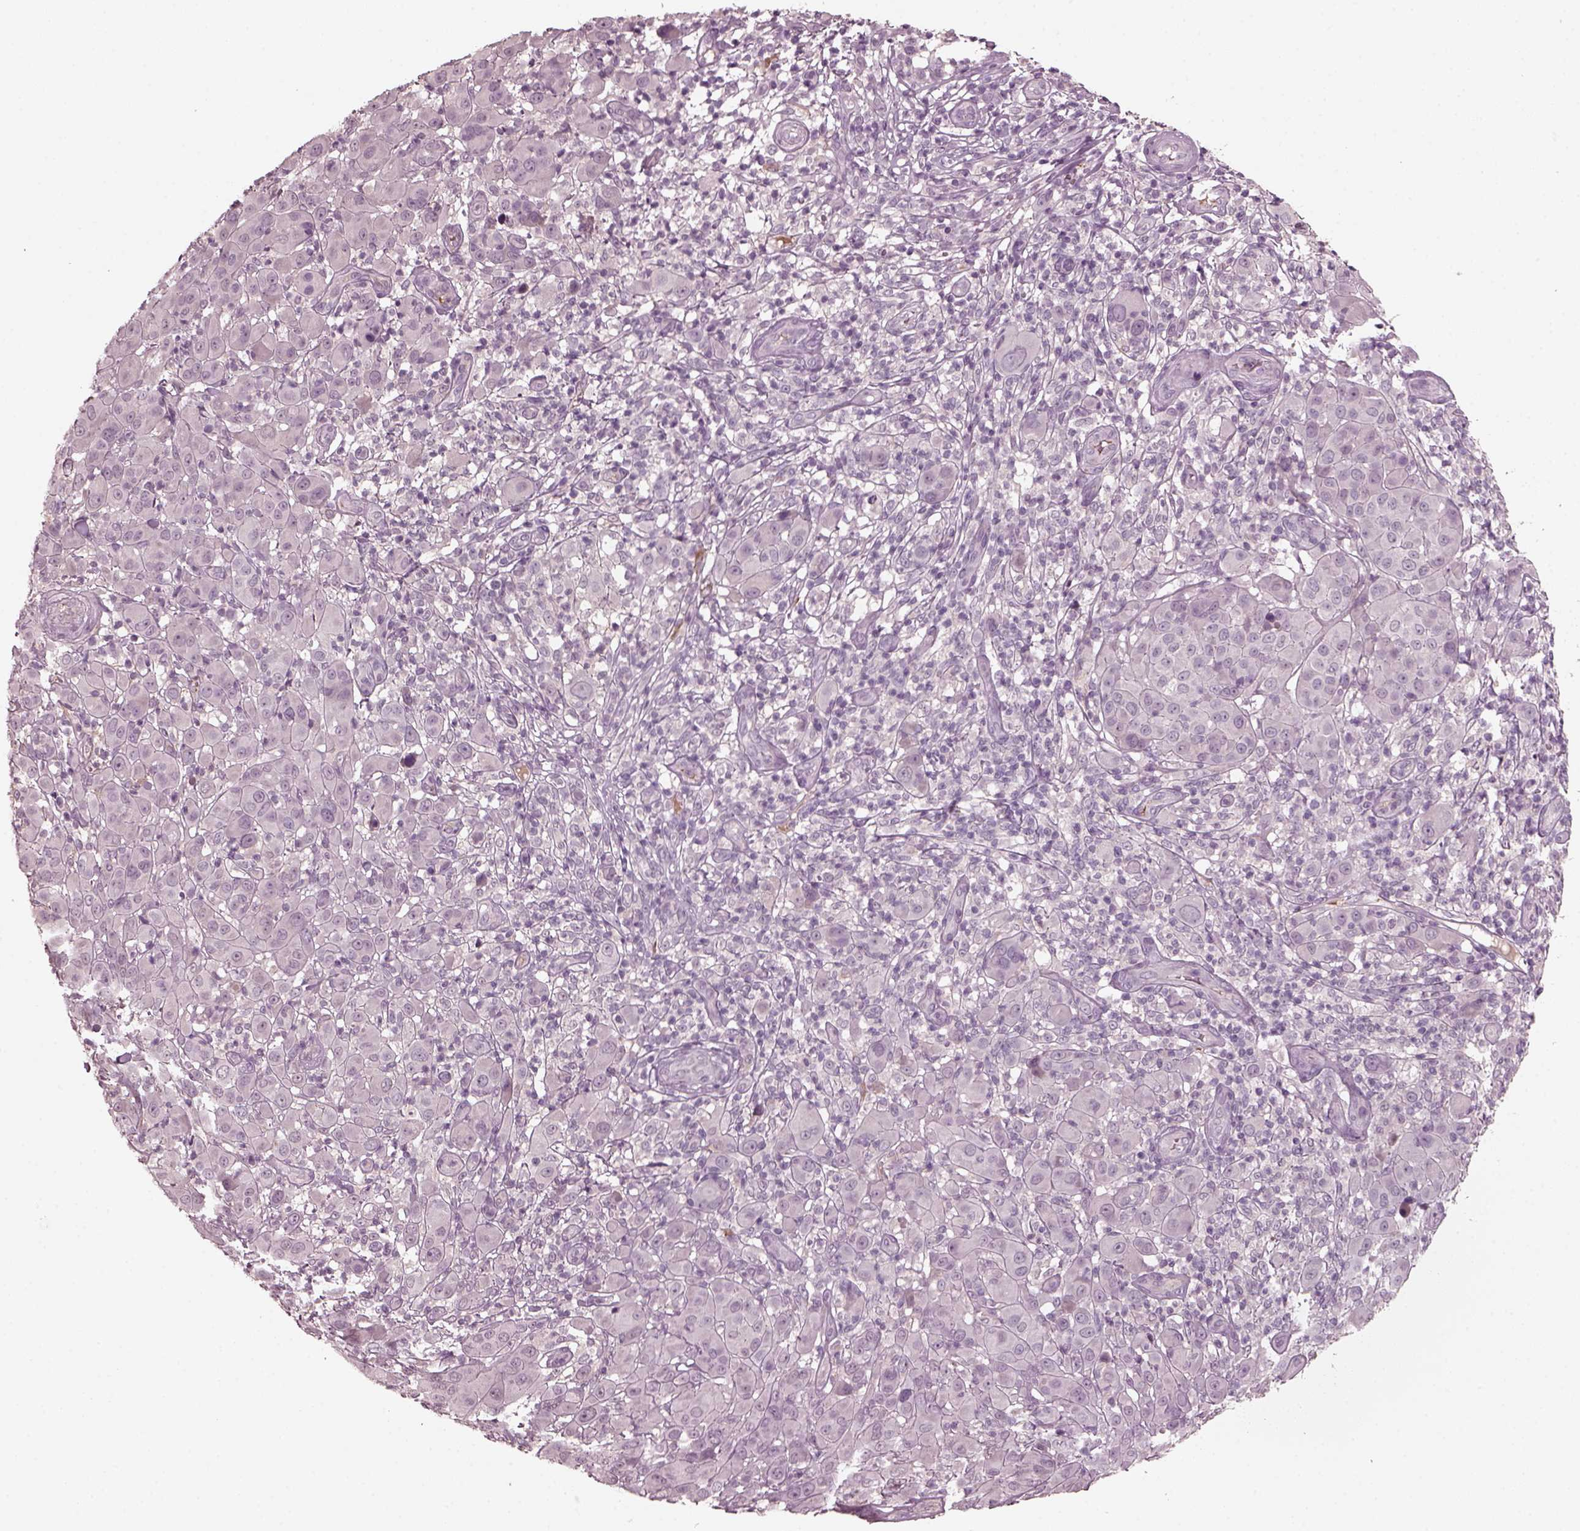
{"staining": {"intensity": "negative", "quantity": "none", "location": "none"}, "tissue": "melanoma", "cell_type": "Tumor cells", "image_type": "cancer", "snomed": [{"axis": "morphology", "description": "Malignant melanoma, NOS"}, {"axis": "topography", "description": "Skin"}], "caption": "This is a photomicrograph of immunohistochemistry (IHC) staining of malignant melanoma, which shows no expression in tumor cells. The staining was performed using DAB (3,3'-diaminobenzidine) to visualize the protein expression in brown, while the nuclei were stained in blue with hematoxylin (Magnification: 20x).", "gene": "PORCN", "patient": {"sex": "female", "age": 87}}